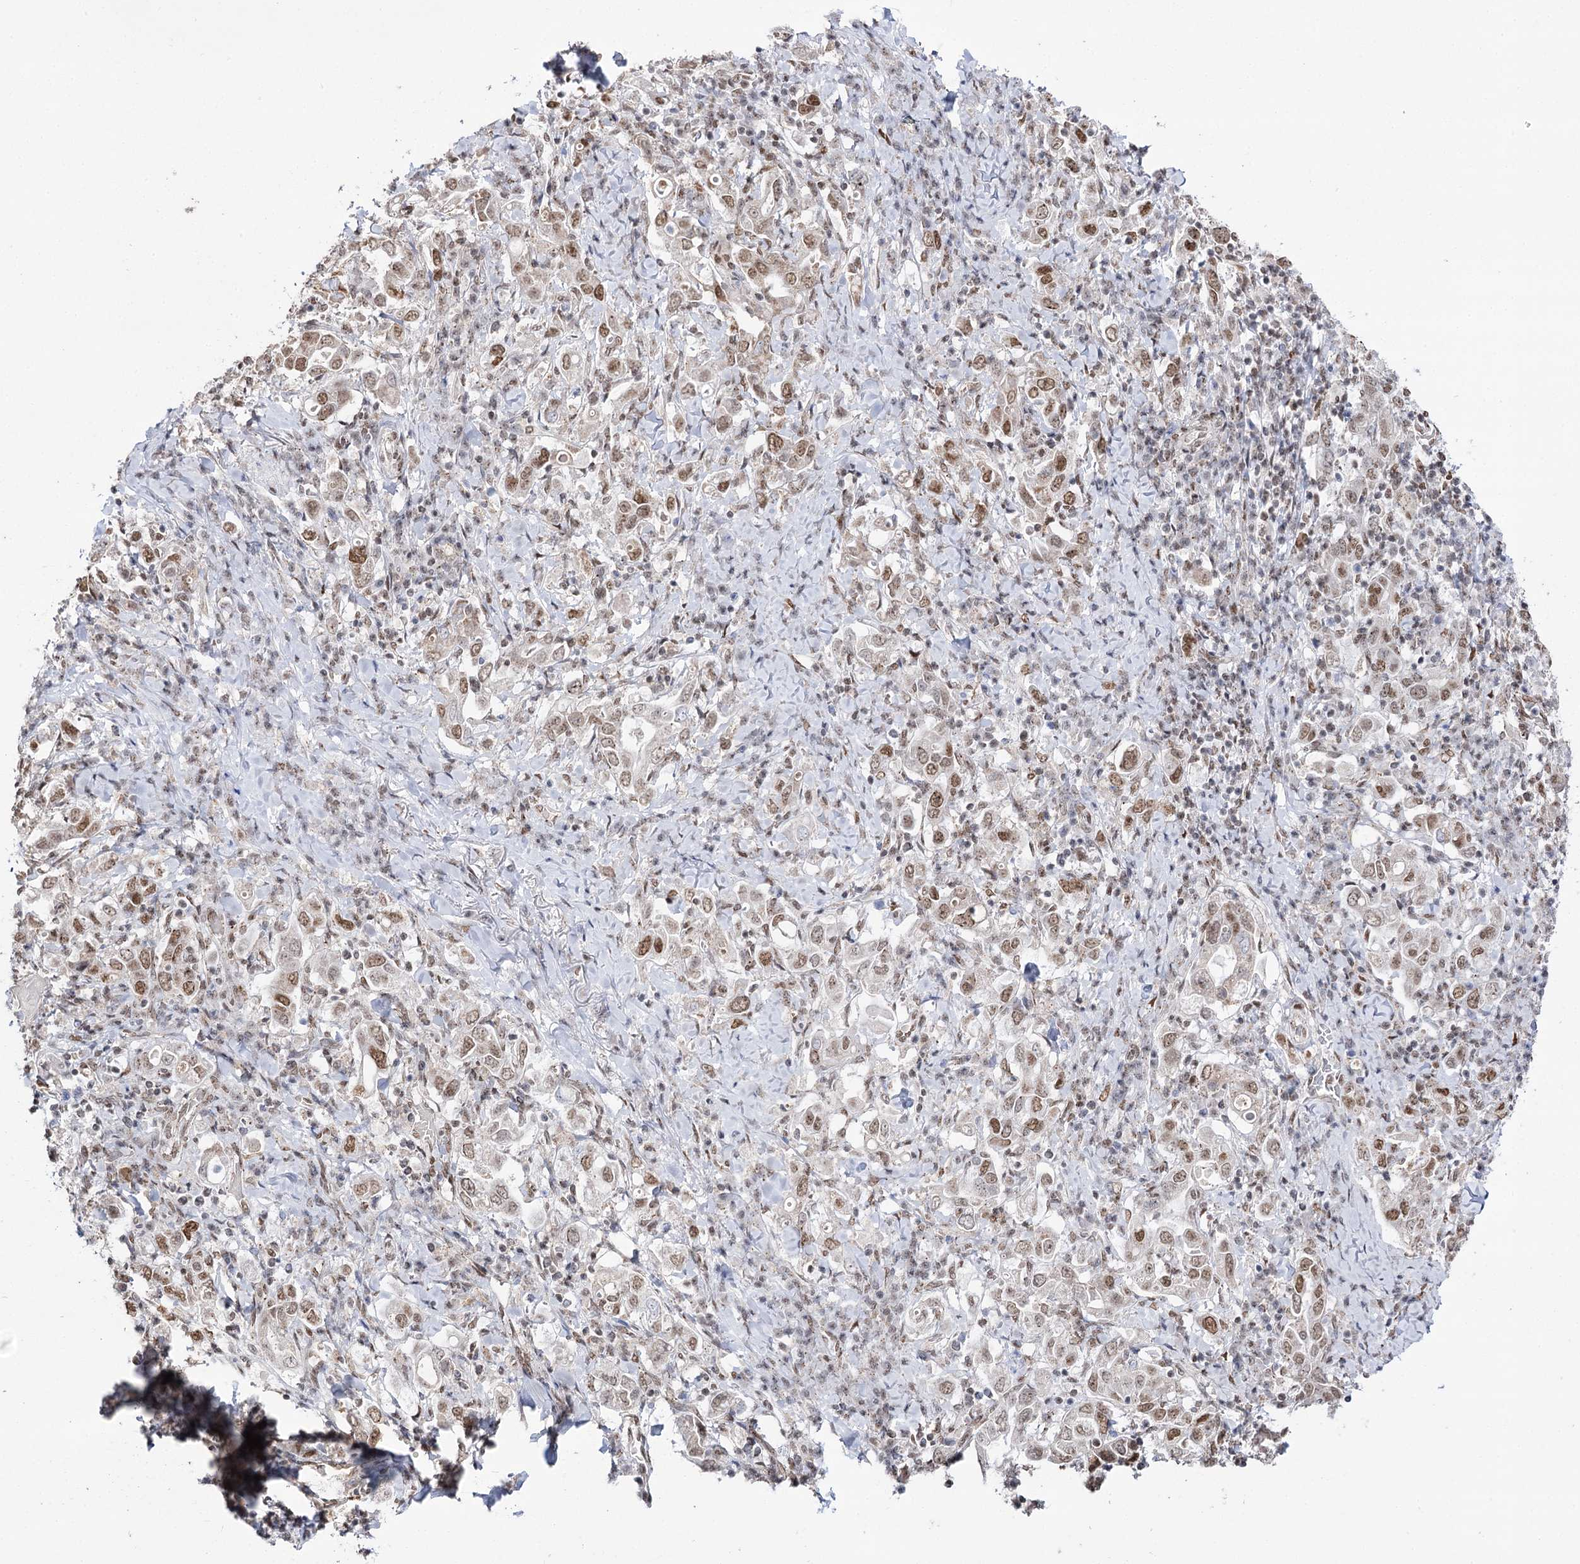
{"staining": {"intensity": "moderate", "quantity": ">75%", "location": "nuclear"}, "tissue": "stomach cancer", "cell_type": "Tumor cells", "image_type": "cancer", "snomed": [{"axis": "morphology", "description": "Adenocarcinoma, NOS"}, {"axis": "topography", "description": "Stomach, upper"}], "caption": "IHC histopathology image of human adenocarcinoma (stomach) stained for a protein (brown), which displays medium levels of moderate nuclear staining in about >75% of tumor cells.", "gene": "VGLL4", "patient": {"sex": "male", "age": 62}}